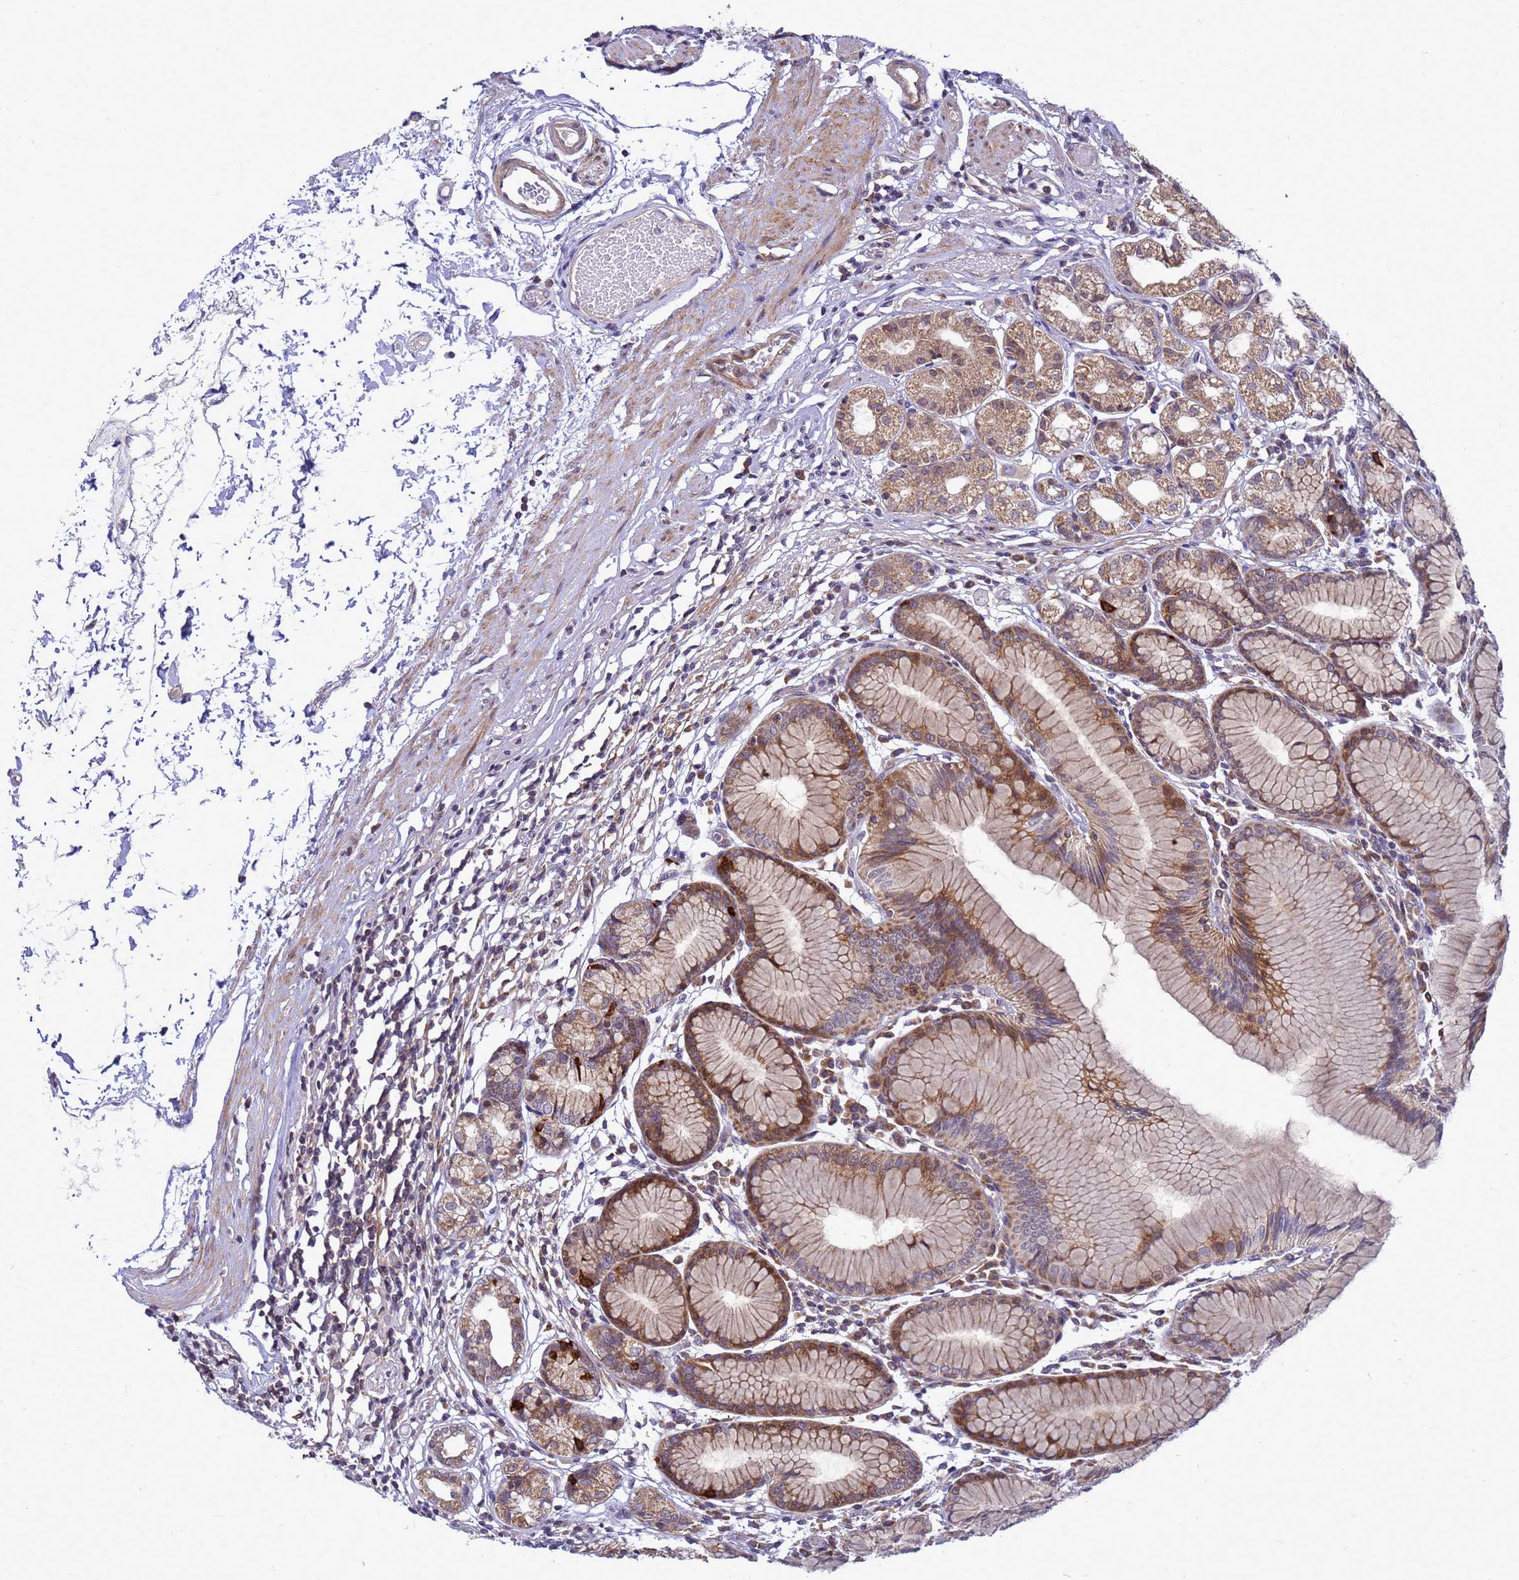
{"staining": {"intensity": "moderate", "quantity": ">75%", "location": "cytoplasmic/membranous"}, "tissue": "stomach", "cell_type": "Glandular cells", "image_type": "normal", "snomed": [{"axis": "morphology", "description": "Normal tissue, NOS"}, {"axis": "topography", "description": "Stomach"}], "caption": "High-power microscopy captured an immunohistochemistry (IHC) image of benign stomach, revealing moderate cytoplasmic/membranous staining in approximately >75% of glandular cells.", "gene": "C12orf43", "patient": {"sex": "female", "age": 57}}